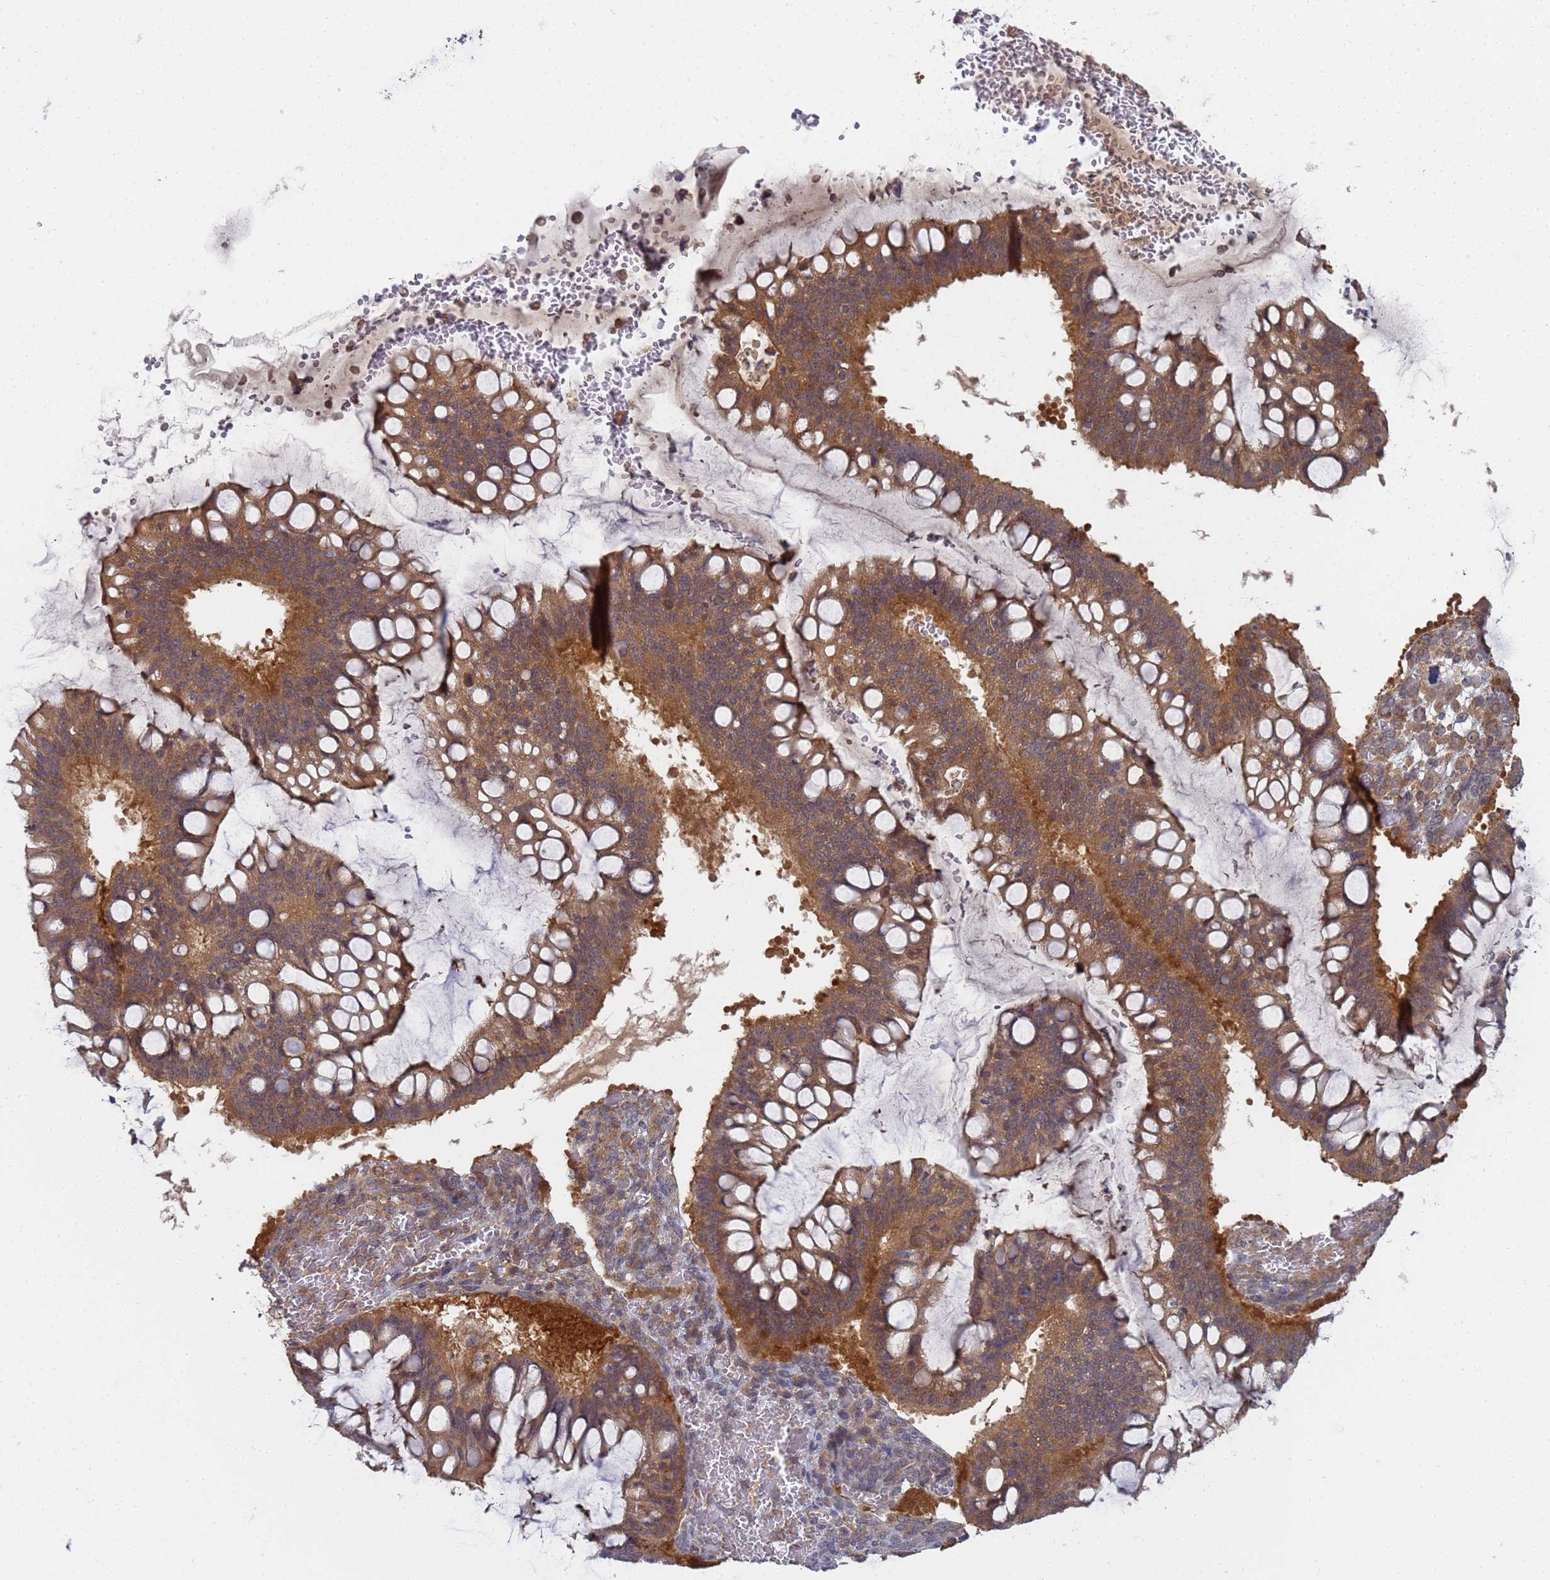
{"staining": {"intensity": "moderate", "quantity": ">75%", "location": "cytoplasmic/membranous"}, "tissue": "ovarian cancer", "cell_type": "Tumor cells", "image_type": "cancer", "snomed": [{"axis": "morphology", "description": "Cystadenocarcinoma, mucinous, NOS"}, {"axis": "topography", "description": "Ovary"}], "caption": "Moderate cytoplasmic/membranous positivity for a protein is appreciated in about >75% of tumor cells of ovarian cancer (mucinous cystadenocarcinoma) using immunohistochemistry (IHC).", "gene": "SHARPIN", "patient": {"sex": "female", "age": 73}}